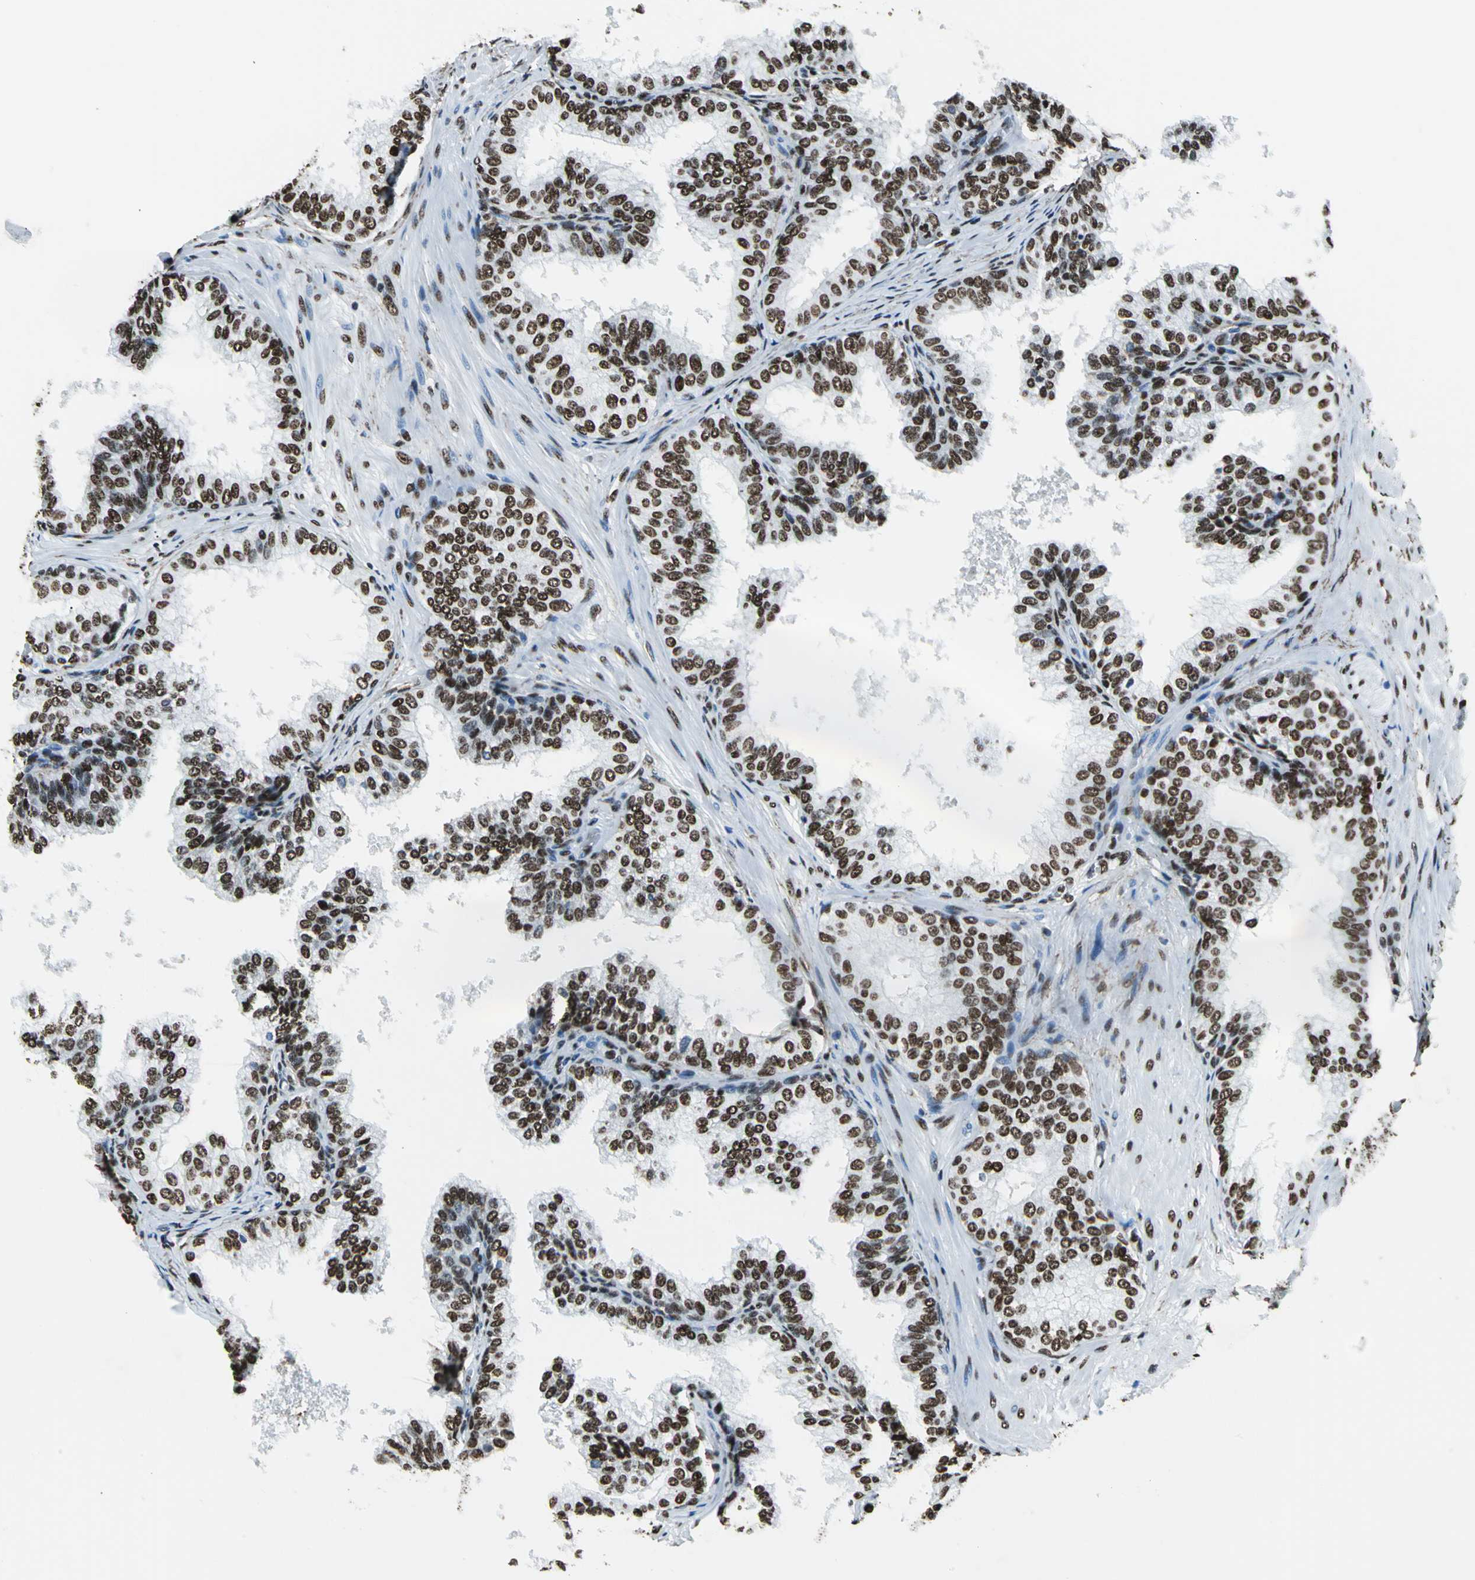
{"staining": {"intensity": "strong", "quantity": ">75%", "location": "nuclear"}, "tissue": "prostate", "cell_type": "Glandular cells", "image_type": "normal", "snomed": [{"axis": "morphology", "description": "Normal tissue, NOS"}, {"axis": "topography", "description": "Prostate"}], "caption": "Immunohistochemistry histopathology image of unremarkable prostate: prostate stained using immunohistochemistry (IHC) exhibits high levels of strong protein expression localized specifically in the nuclear of glandular cells, appearing as a nuclear brown color.", "gene": "APEX1", "patient": {"sex": "male", "age": 60}}